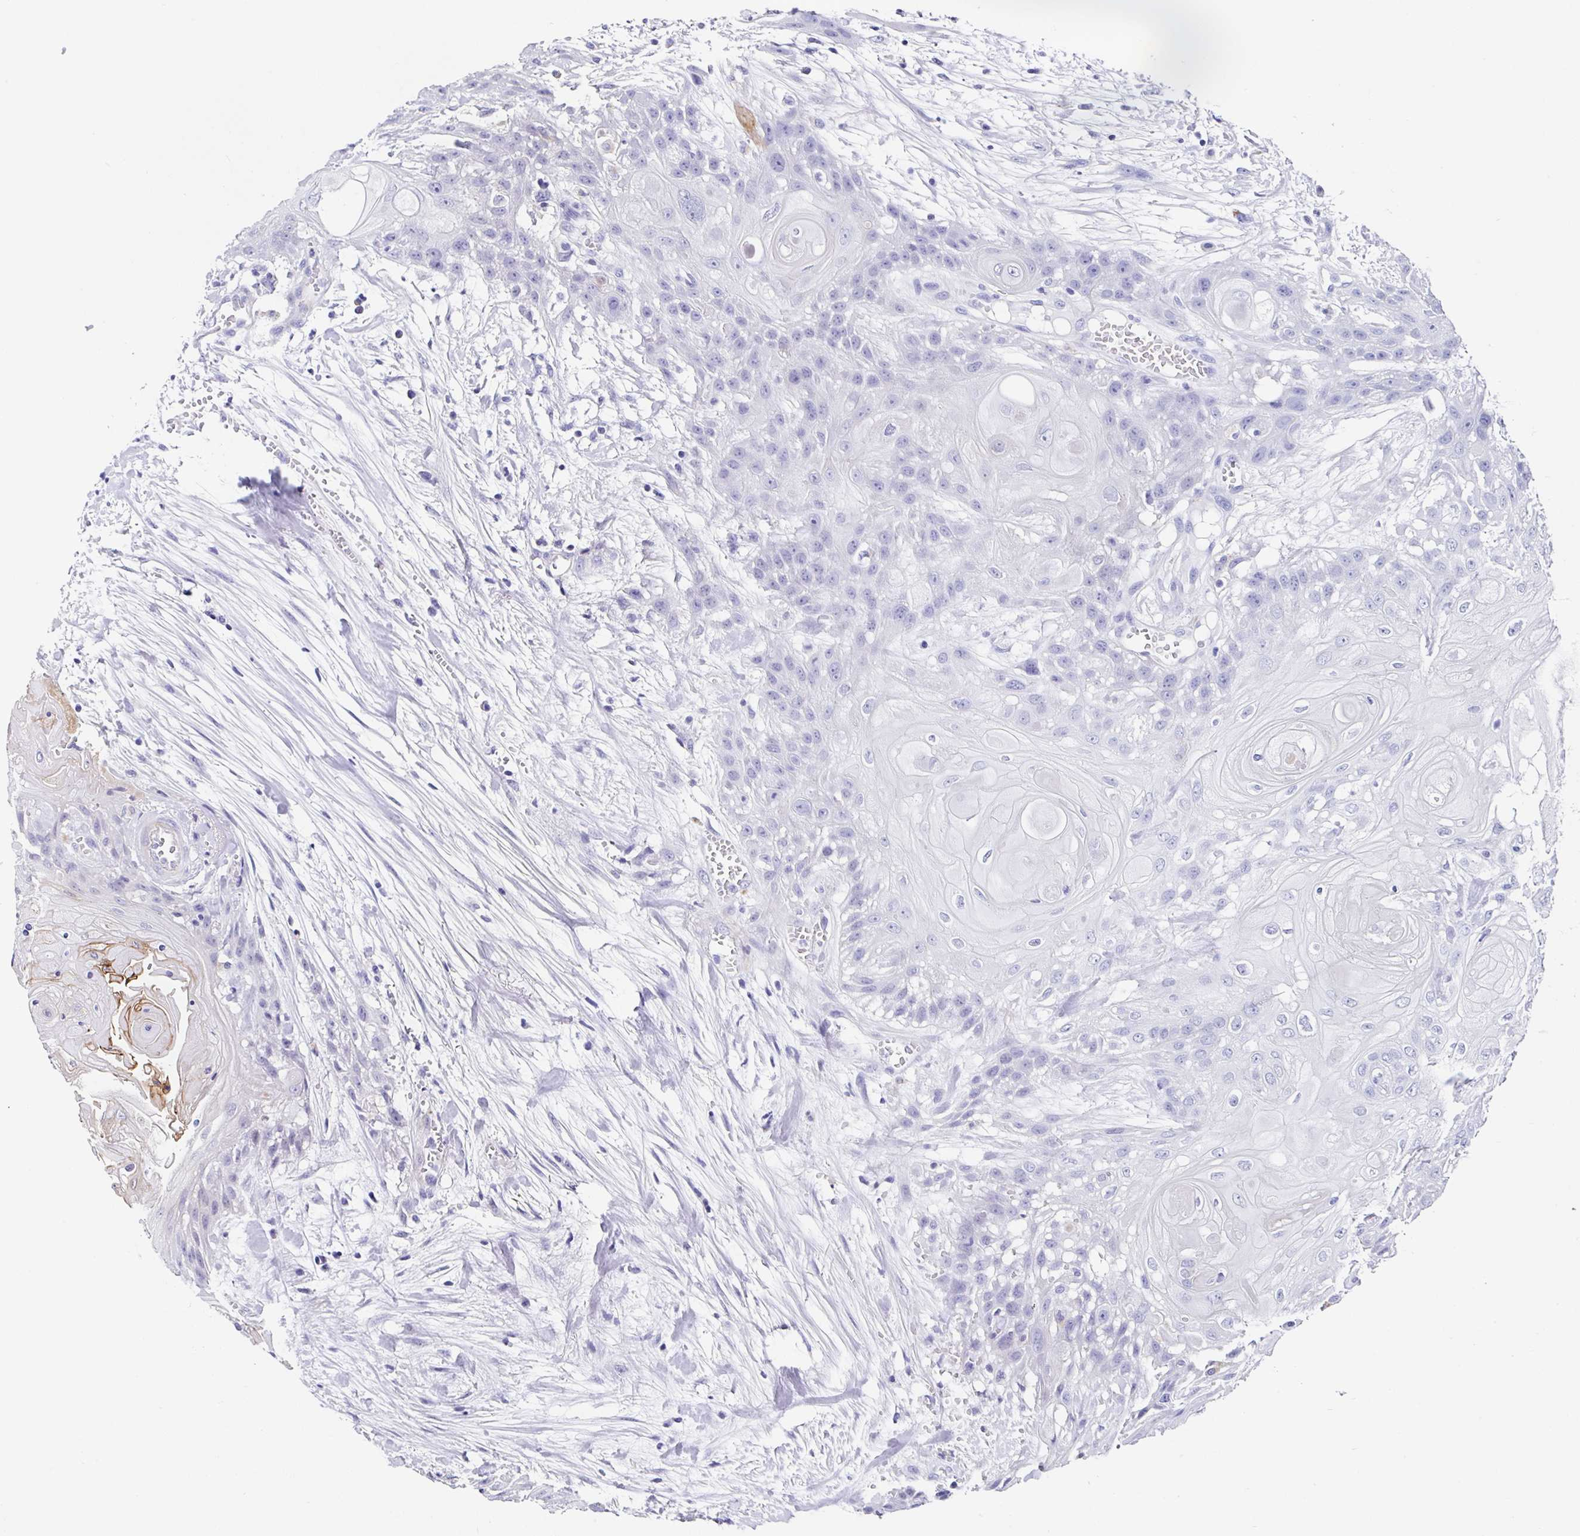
{"staining": {"intensity": "negative", "quantity": "none", "location": "none"}, "tissue": "head and neck cancer", "cell_type": "Tumor cells", "image_type": "cancer", "snomed": [{"axis": "morphology", "description": "Squamous cell carcinoma, NOS"}, {"axis": "topography", "description": "Head-Neck"}], "caption": "Human head and neck cancer (squamous cell carcinoma) stained for a protein using IHC exhibits no staining in tumor cells.", "gene": "TMPRSS11E", "patient": {"sex": "female", "age": 43}}